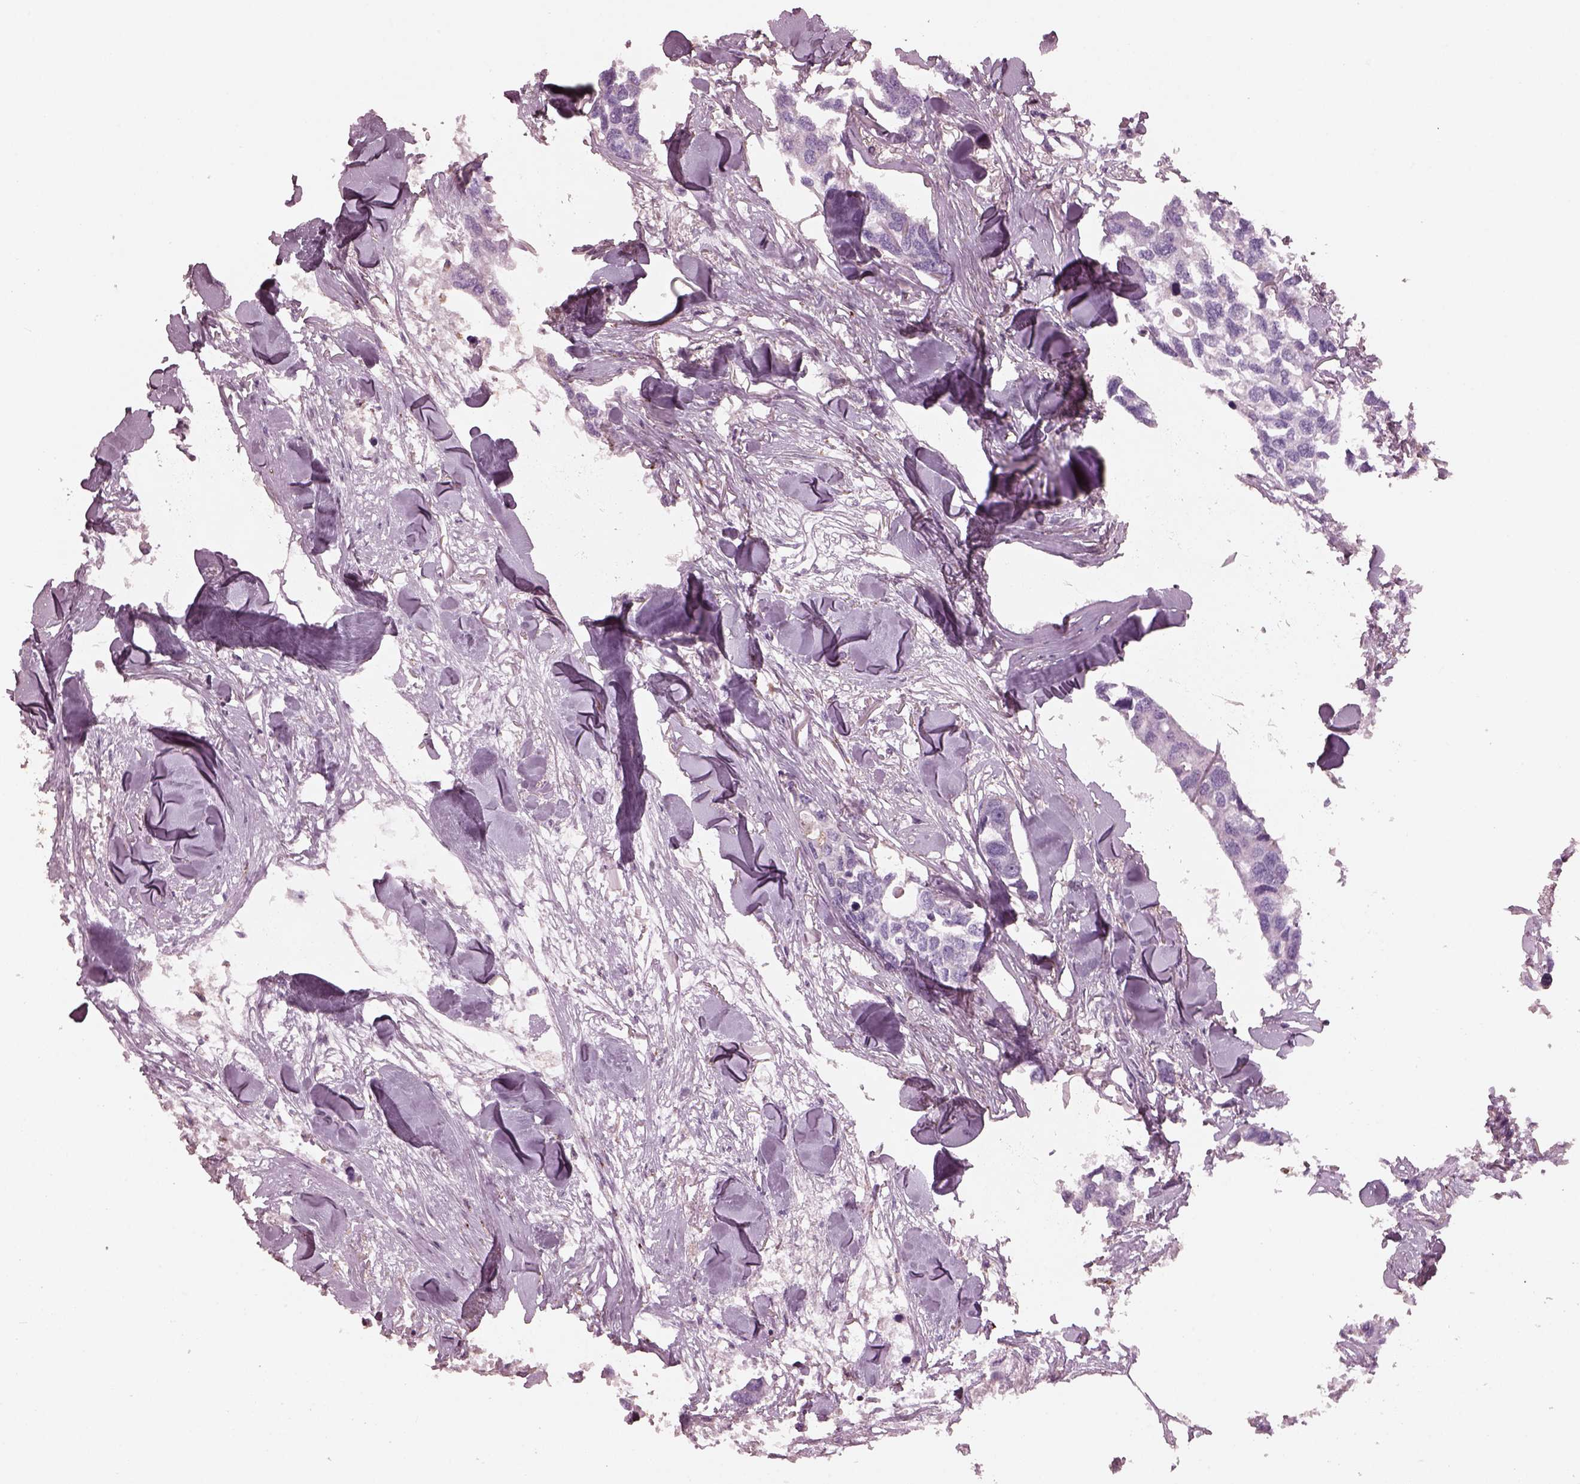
{"staining": {"intensity": "negative", "quantity": "none", "location": "none"}, "tissue": "breast cancer", "cell_type": "Tumor cells", "image_type": "cancer", "snomed": [{"axis": "morphology", "description": "Duct carcinoma"}, {"axis": "topography", "description": "Breast"}], "caption": "DAB (3,3'-diaminobenzidine) immunohistochemical staining of breast infiltrating ductal carcinoma exhibits no significant staining in tumor cells. The staining is performed using DAB brown chromogen with nuclei counter-stained in using hematoxylin.", "gene": "SRI", "patient": {"sex": "female", "age": 83}}